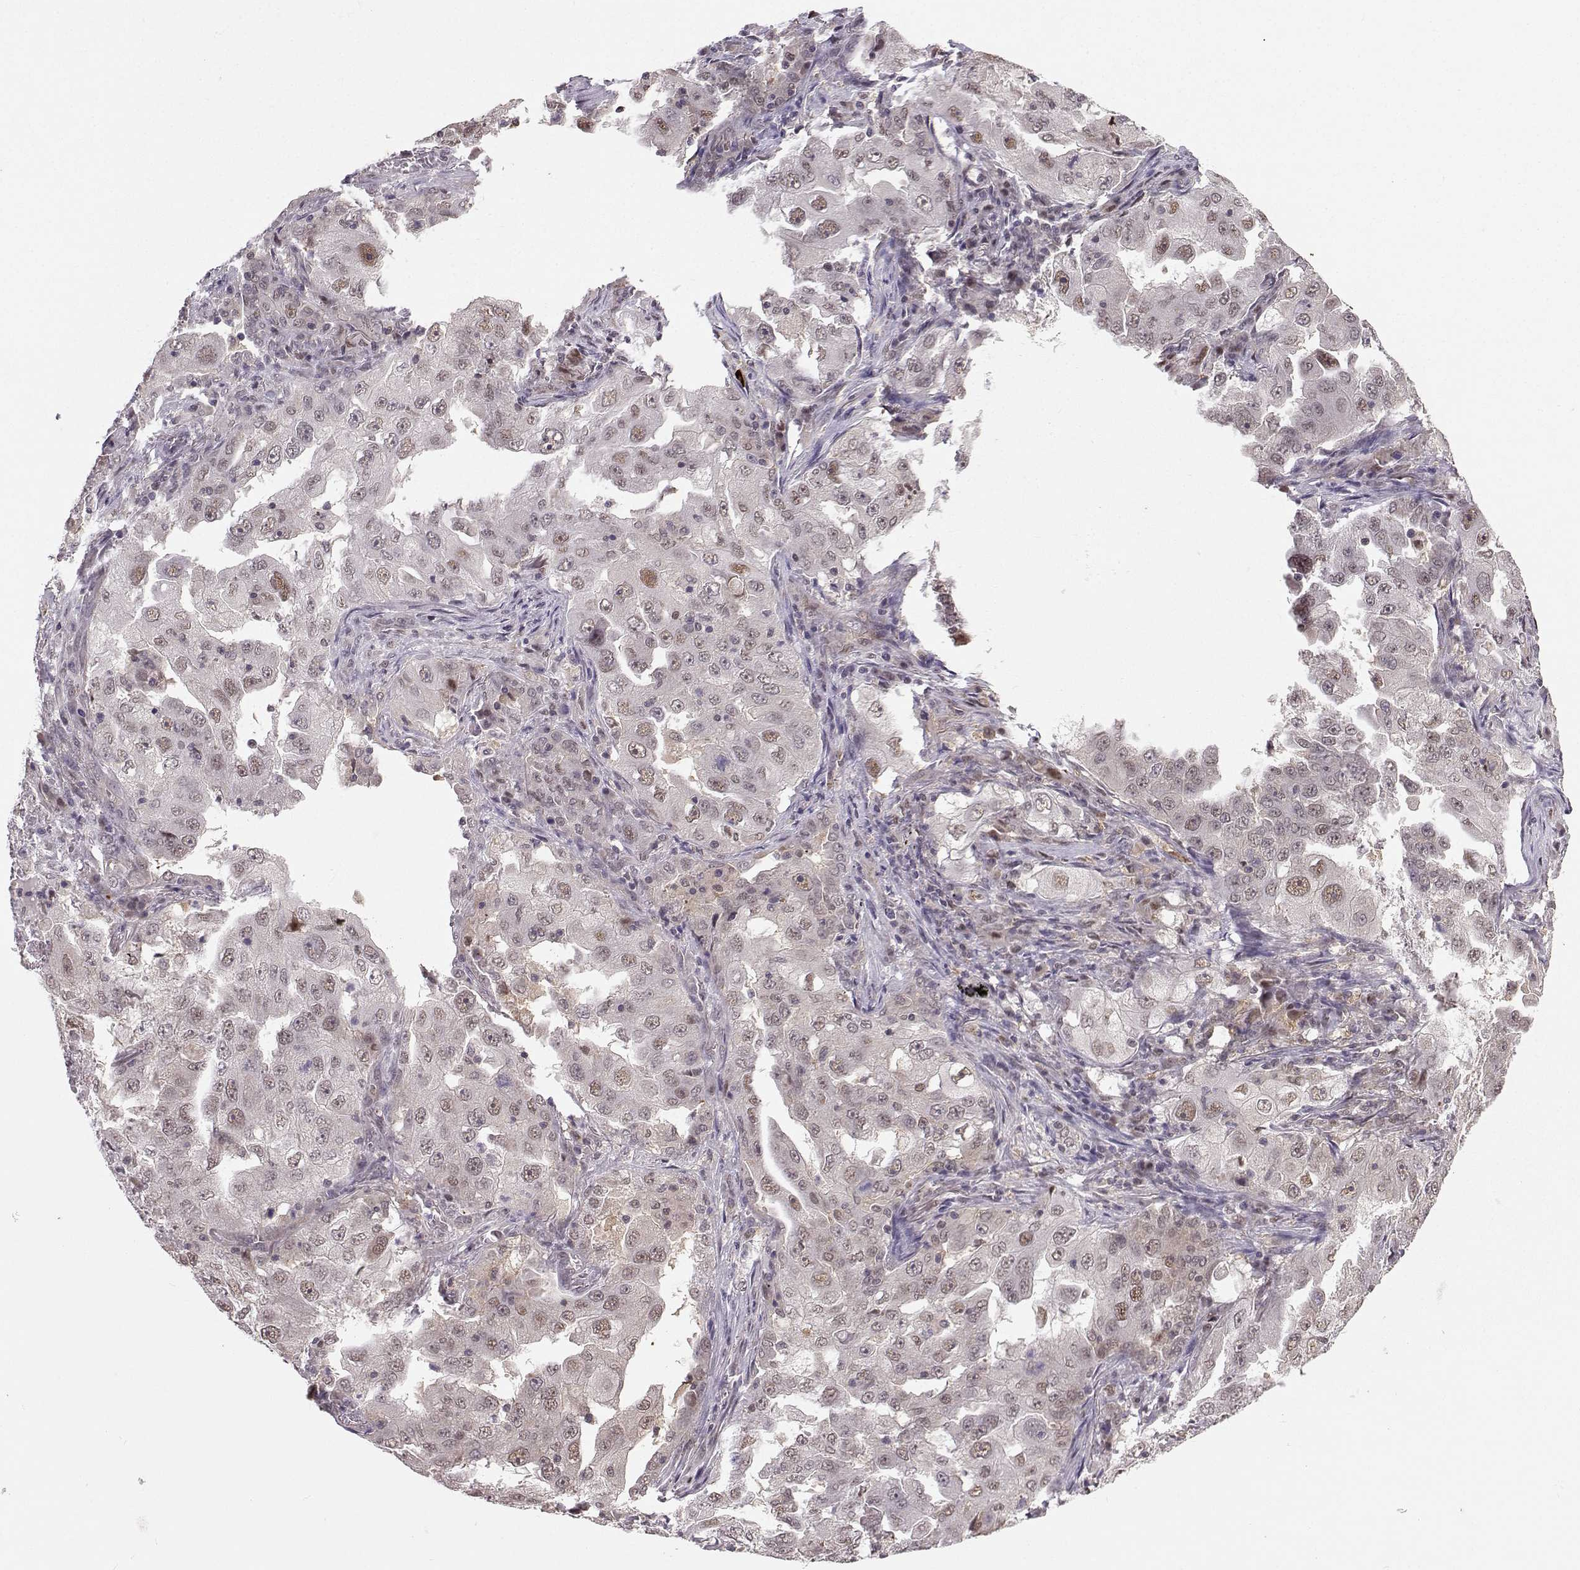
{"staining": {"intensity": "negative", "quantity": "none", "location": "none"}, "tissue": "lung cancer", "cell_type": "Tumor cells", "image_type": "cancer", "snomed": [{"axis": "morphology", "description": "Adenocarcinoma, NOS"}, {"axis": "topography", "description": "Lung"}], "caption": "IHC of human adenocarcinoma (lung) displays no staining in tumor cells.", "gene": "PKP2", "patient": {"sex": "female", "age": 61}}